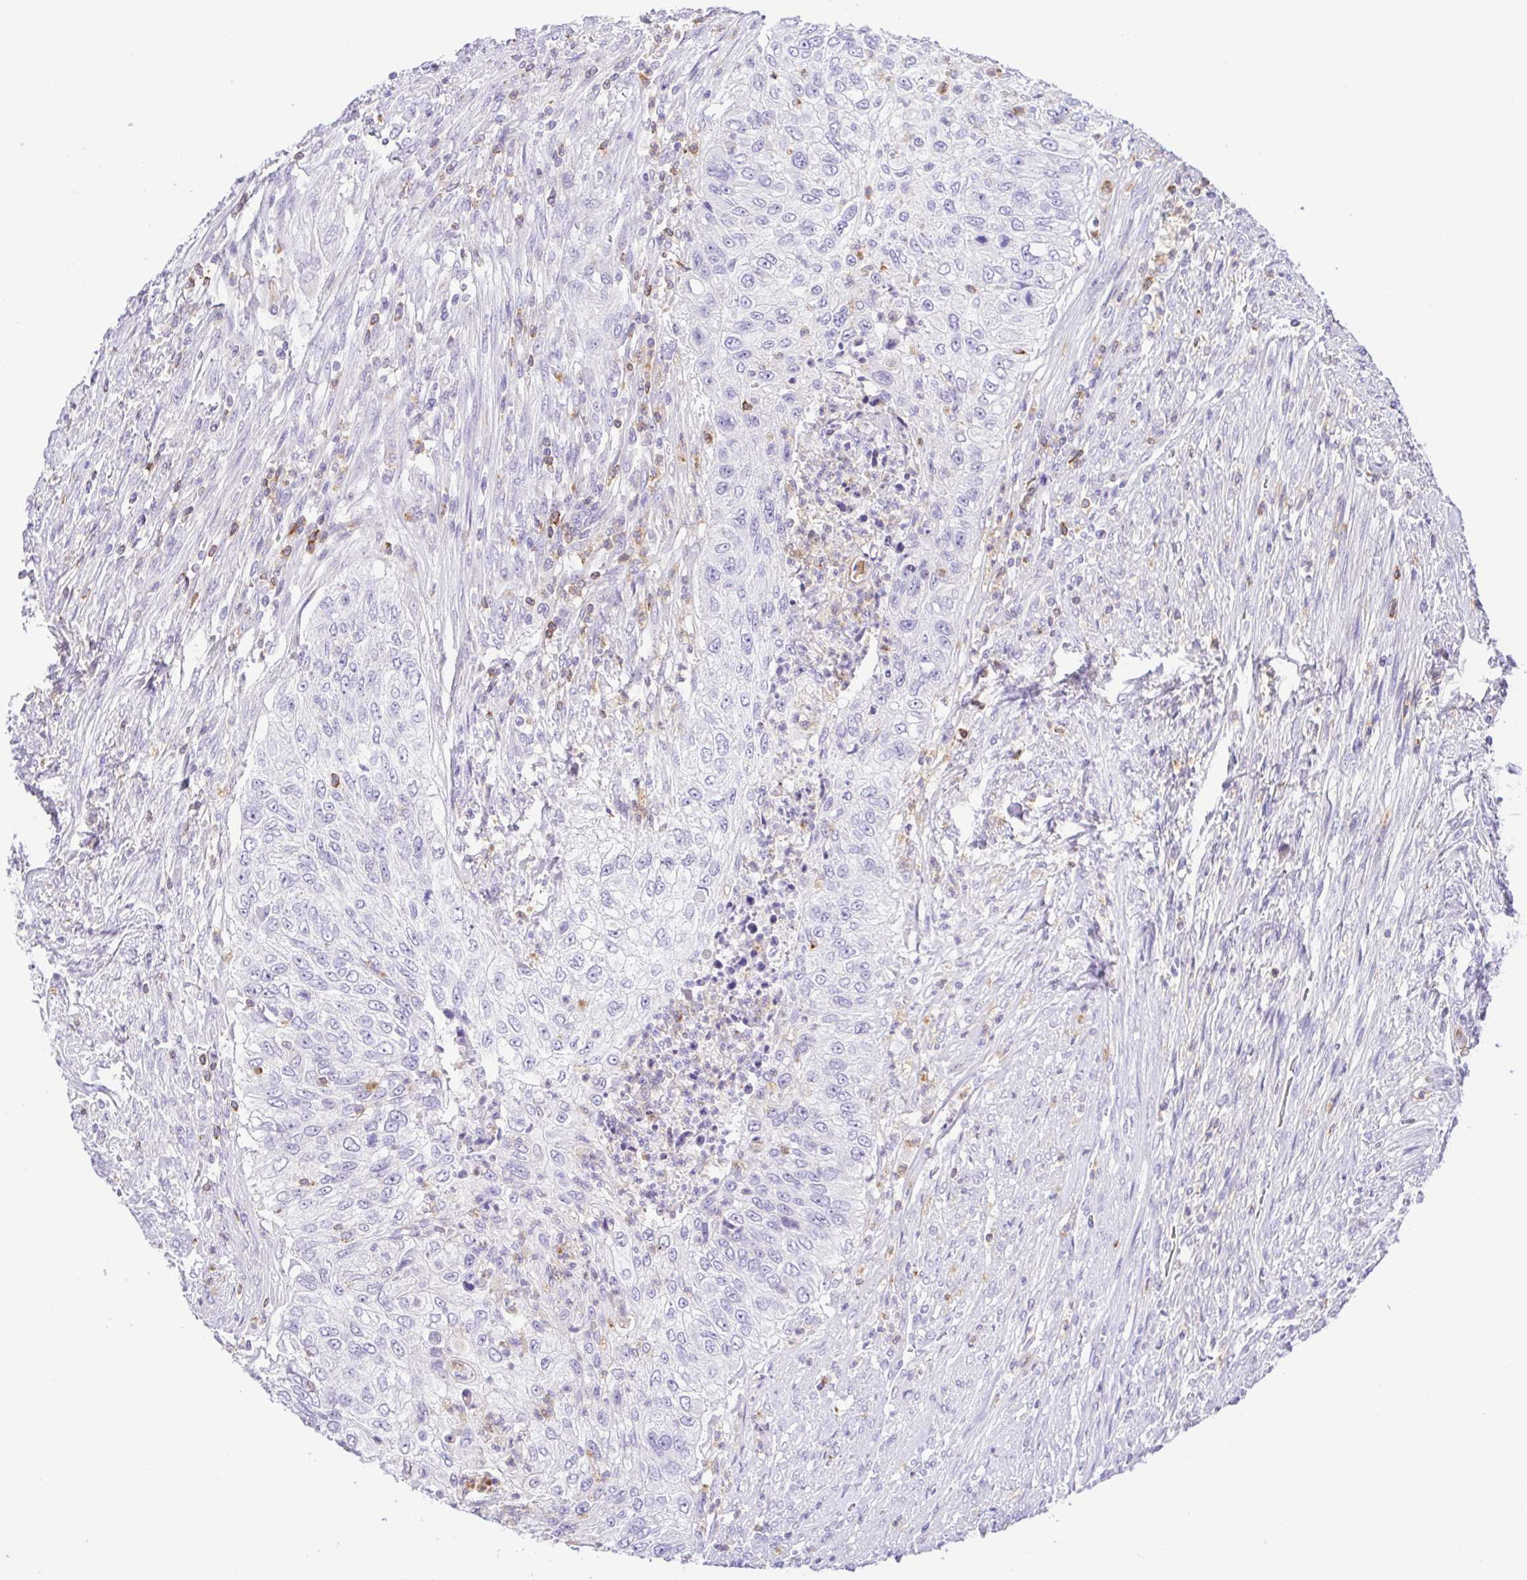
{"staining": {"intensity": "negative", "quantity": "none", "location": "none"}, "tissue": "urothelial cancer", "cell_type": "Tumor cells", "image_type": "cancer", "snomed": [{"axis": "morphology", "description": "Urothelial carcinoma, High grade"}, {"axis": "topography", "description": "Urinary bladder"}], "caption": "Immunohistochemical staining of human urothelial cancer demonstrates no significant positivity in tumor cells. (Immunohistochemistry (ihc), brightfield microscopy, high magnification).", "gene": "PGLYRP1", "patient": {"sex": "female", "age": 60}}